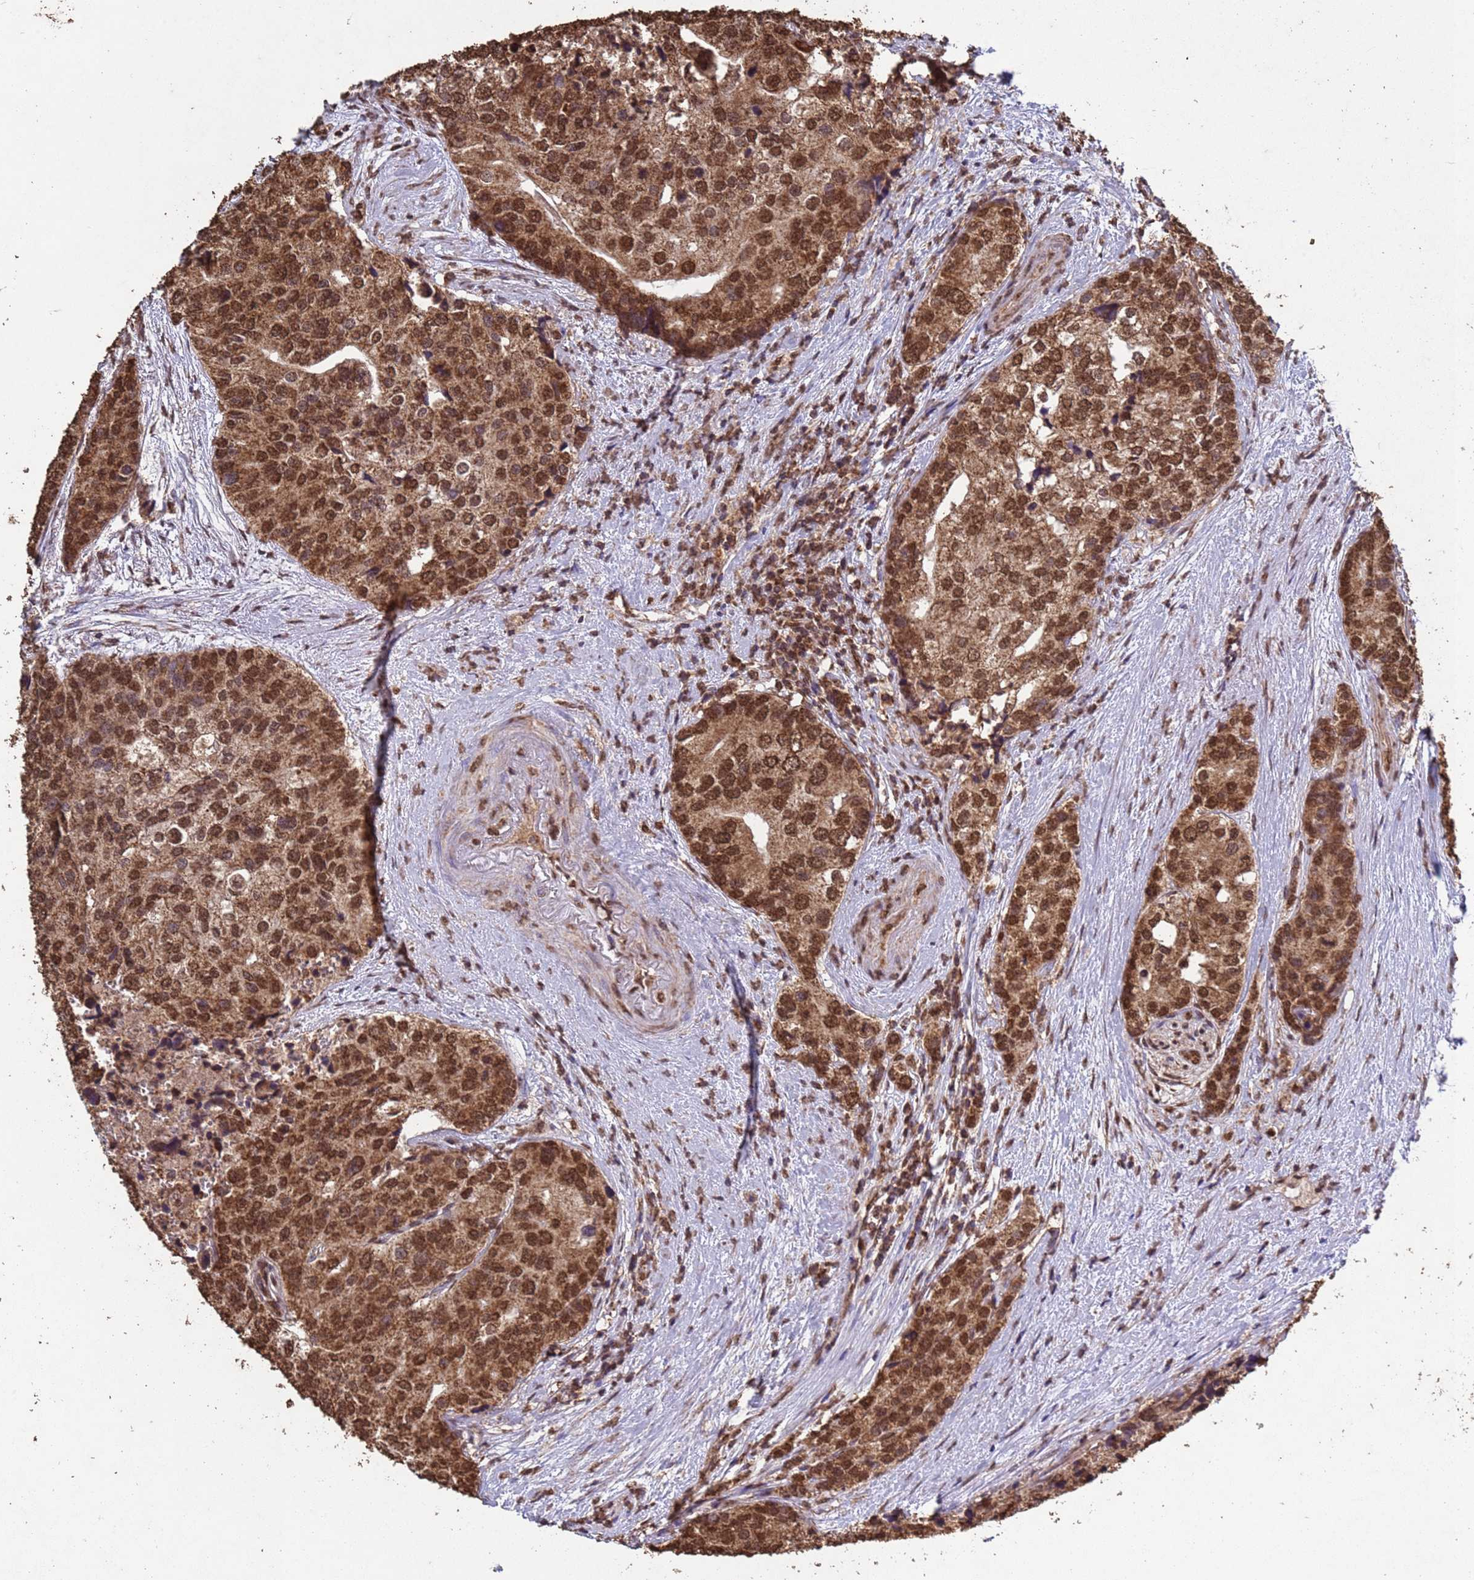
{"staining": {"intensity": "moderate", "quantity": ">75%", "location": "cytoplasmic/membranous,nuclear"}, "tissue": "prostate cancer", "cell_type": "Tumor cells", "image_type": "cancer", "snomed": [{"axis": "morphology", "description": "Adenocarcinoma, High grade"}, {"axis": "topography", "description": "Prostate"}], "caption": "Prostate high-grade adenocarcinoma stained with a brown dye displays moderate cytoplasmic/membranous and nuclear positive positivity in approximately >75% of tumor cells.", "gene": "HDAC10", "patient": {"sex": "male", "age": 62}}